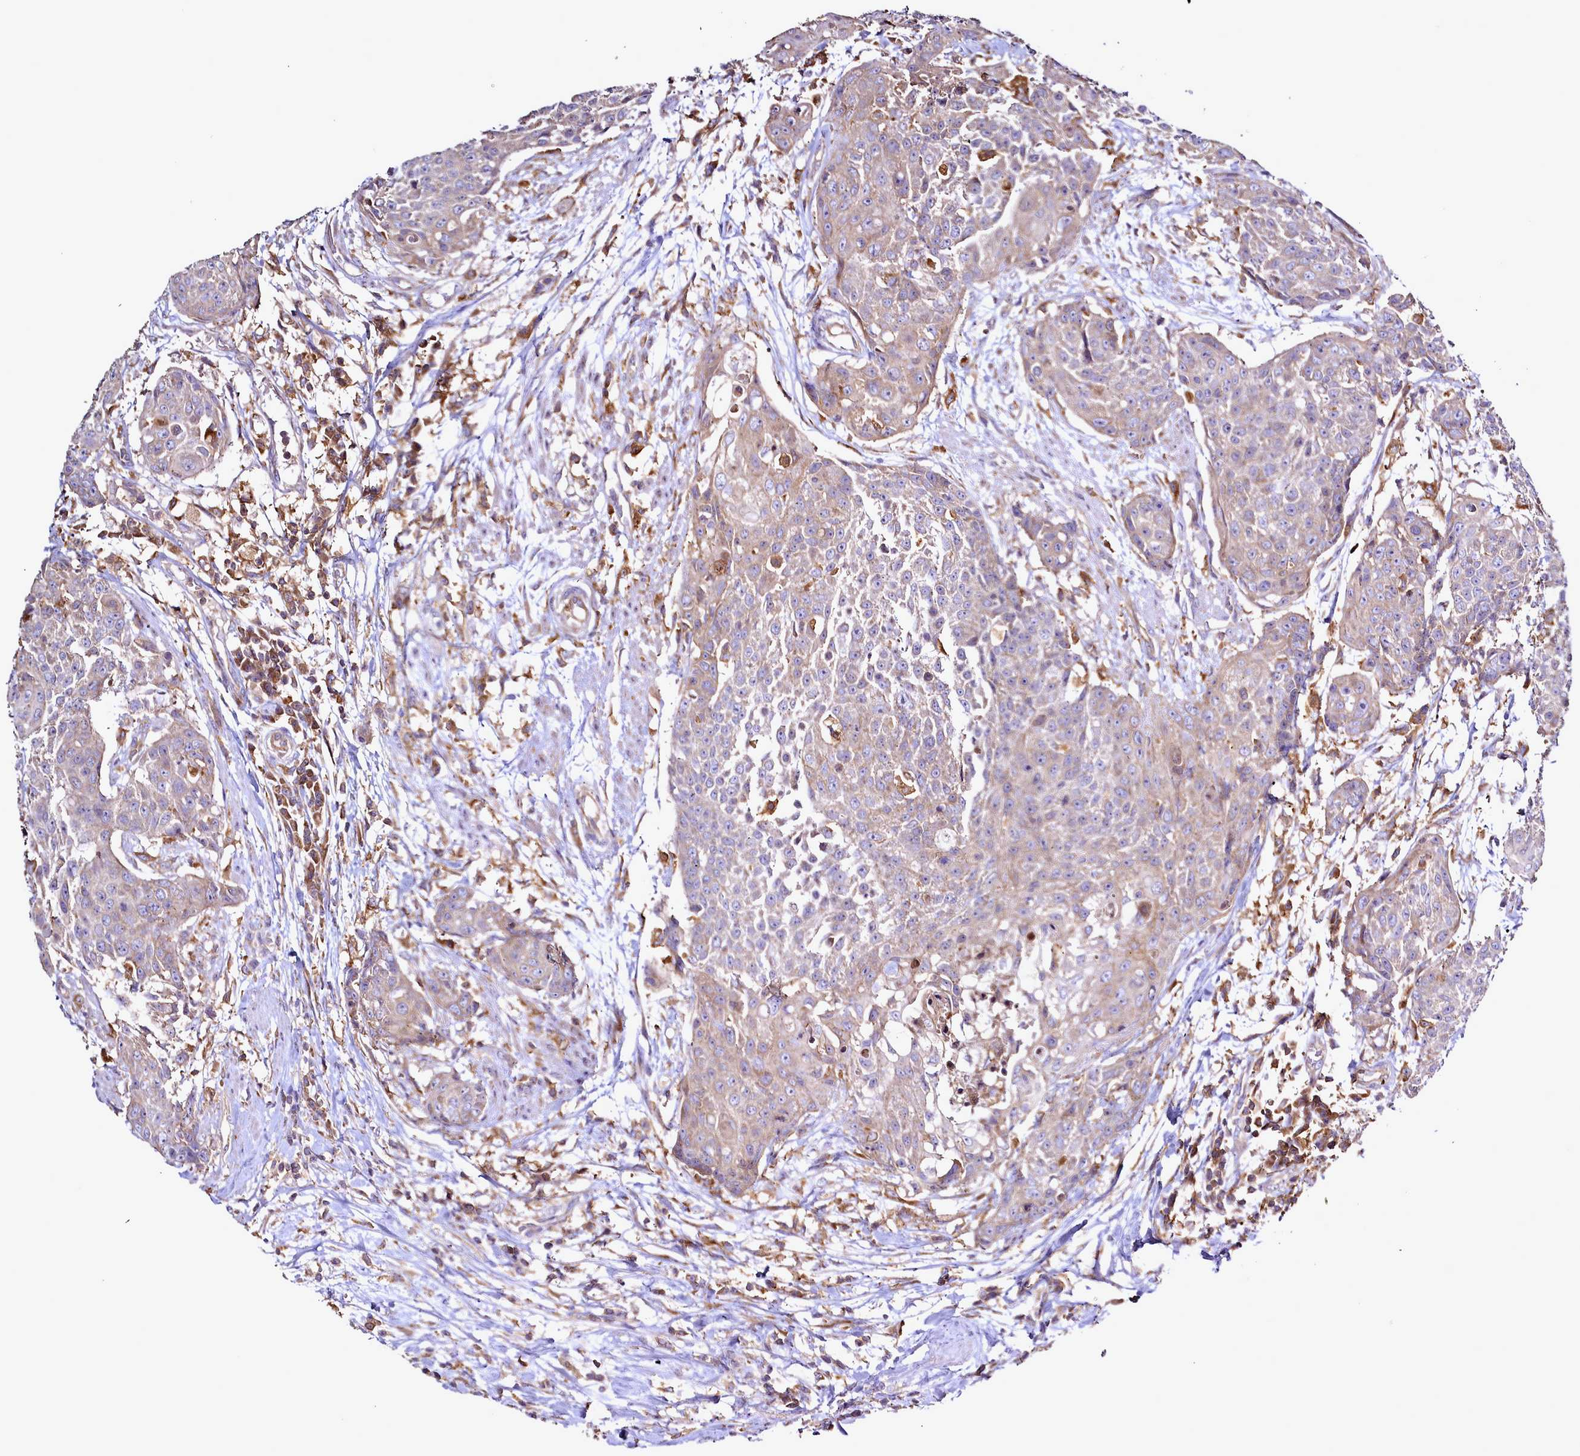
{"staining": {"intensity": "weak", "quantity": "25%-75%", "location": "cytoplasmic/membranous"}, "tissue": "urothelial cancer", "cell_type": "Tumor cells", "image_type": "cancer", "snomed": [{"axis": "morphology", "description": "Urothelial carcinoma, High grade"}, {"axis": "topography", "description": "Urinary bladder"}], "caption": "Urothelial cancer tissue displays weak cytoplasmic/membranous staining in about 25%-75% of tumor cells, visualized by immunohistochemistry. (Brightfield microscopy of DAB IHC at high magnification).", "gene": "NCKAP1L", "patient": {"sex": "female", "age": 63}}